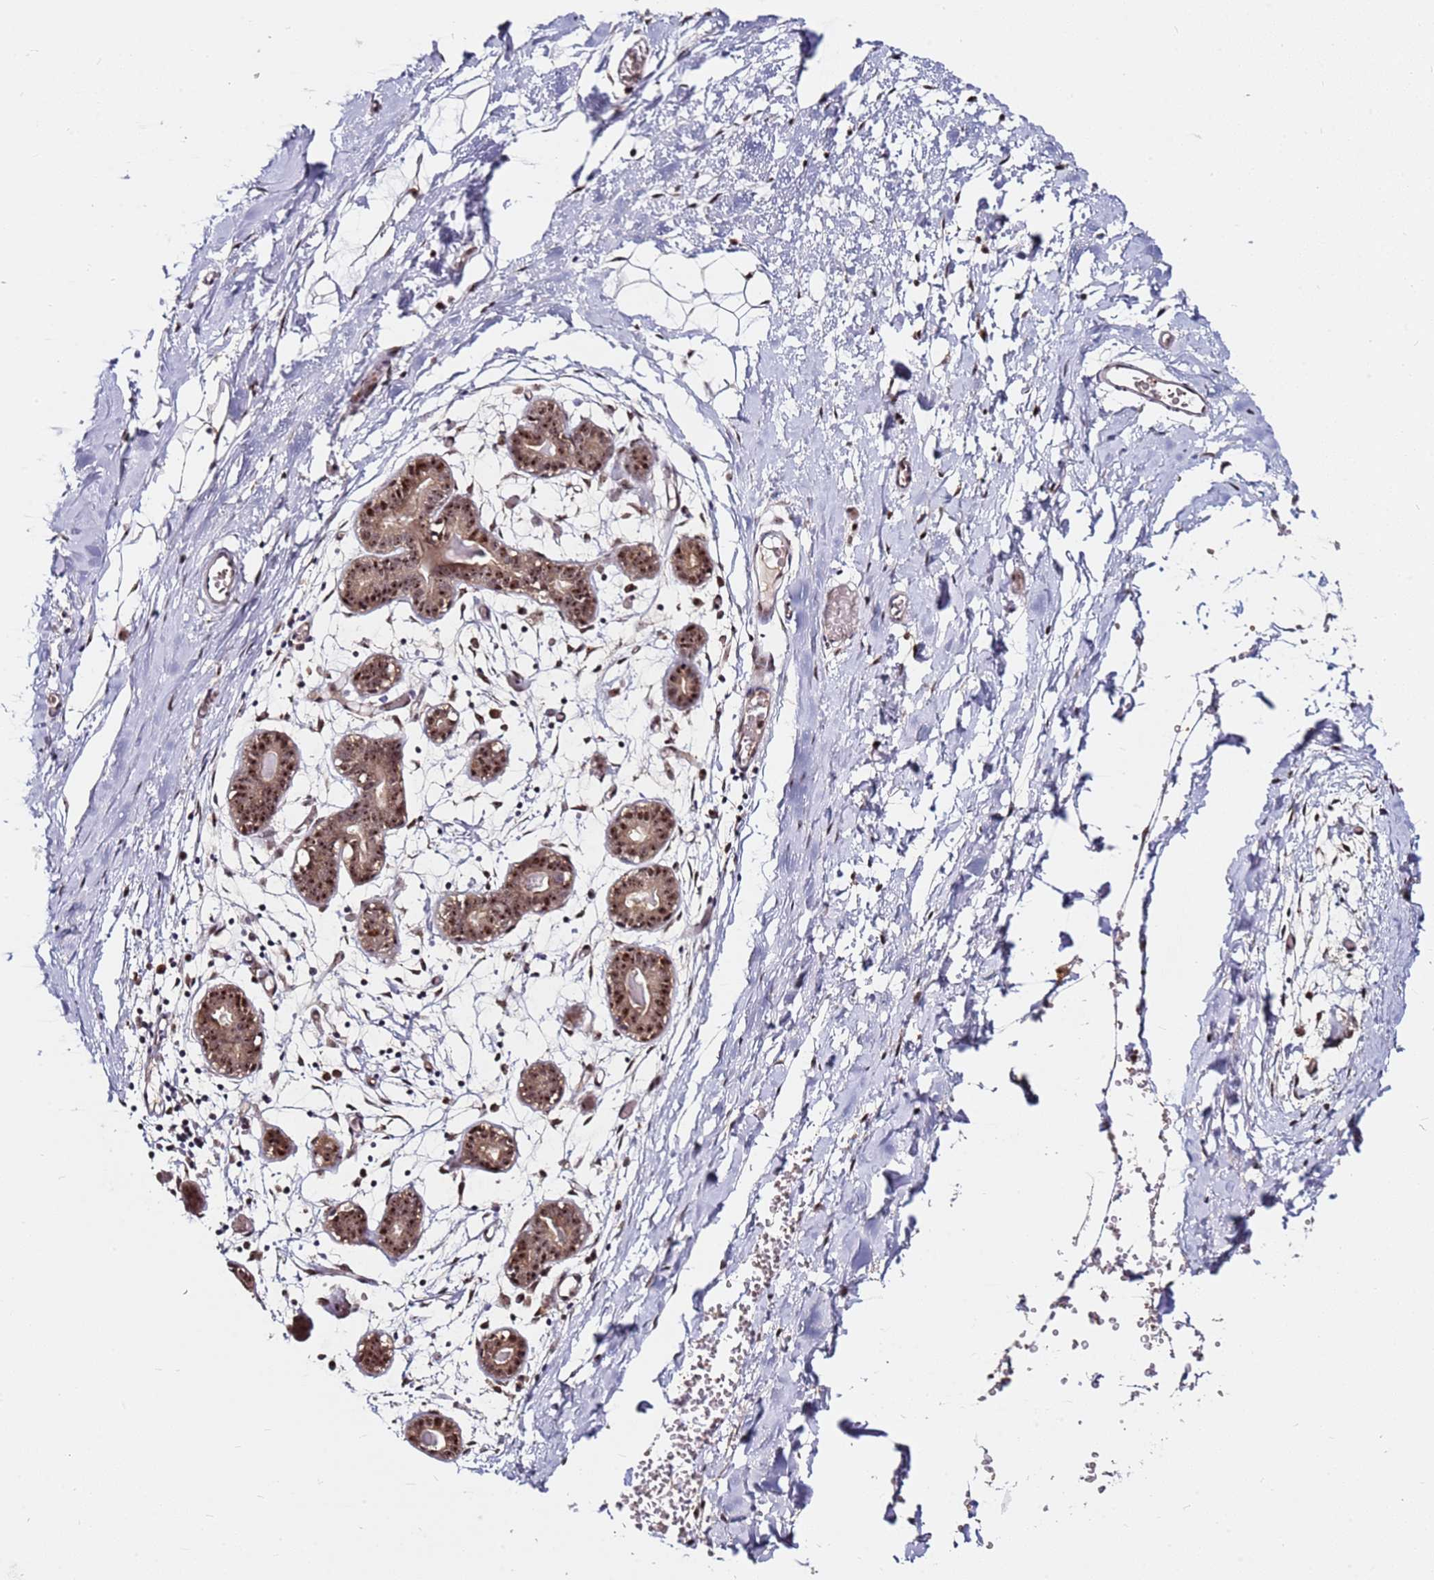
{"staining": {"intensity": "moderate", "quantity": ">75%", "location": "cytoplasmic/membranous,nuclear"}, "tissue": "breast", "cell_type": "Adipocytes", "image_type": "normal", "snomed": [{"axis": "morphology", "description": "Normal tissue, NOS"}, {"axis": "topography", "description": "Breast"}], "caption": "This is an image of immunohistochemistry staining of unremarkable breast, which shows moderate expression in the cytoplasmic/membranous,nuclear of adipocytes.", "gene": "RGS18", "patient": {"sex": "female", "age": 27}}